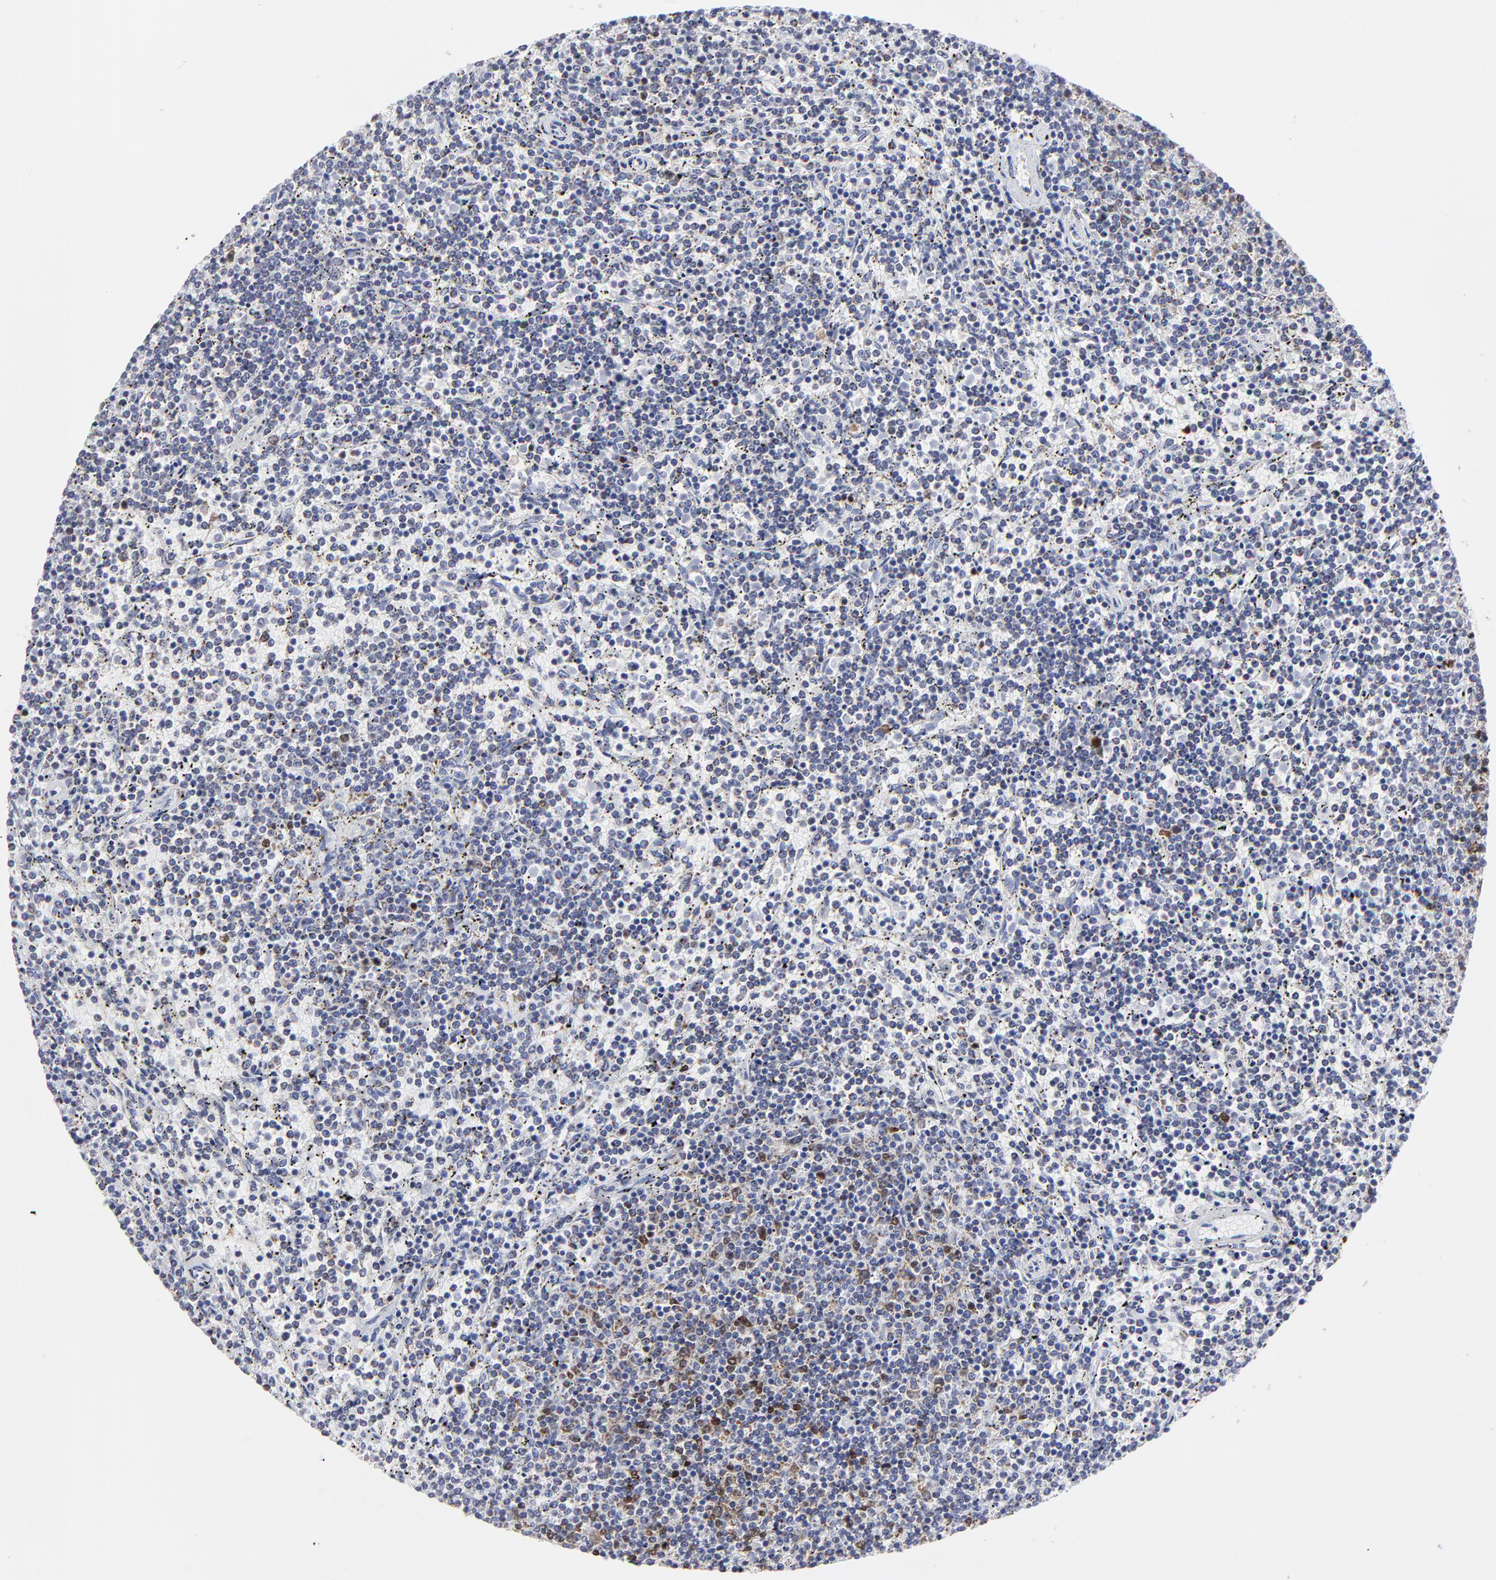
{"staining": {"intensity": "moderate", "quantity": "<25%", "location": "cytoplasmic/membranous,nuclear"}, "tissue": "lymphoma", "cell_type": "Tumor cells", "image_type": "cancer", "snomed": [{"axis": "morphology", "description": "Malignant lymphoma, non-Hodgkin's type, Low grade"}, {"axis": "topography", "description": "Spleen"}], "caption": "Lymphoma stained for a protein (brown) shows moderate cytoplasmic/membranous and nuclear positive positivity in about <25% of tumor cells.", "gene": "NCAPH", "patient": {"sex": "female", "age": 50}}